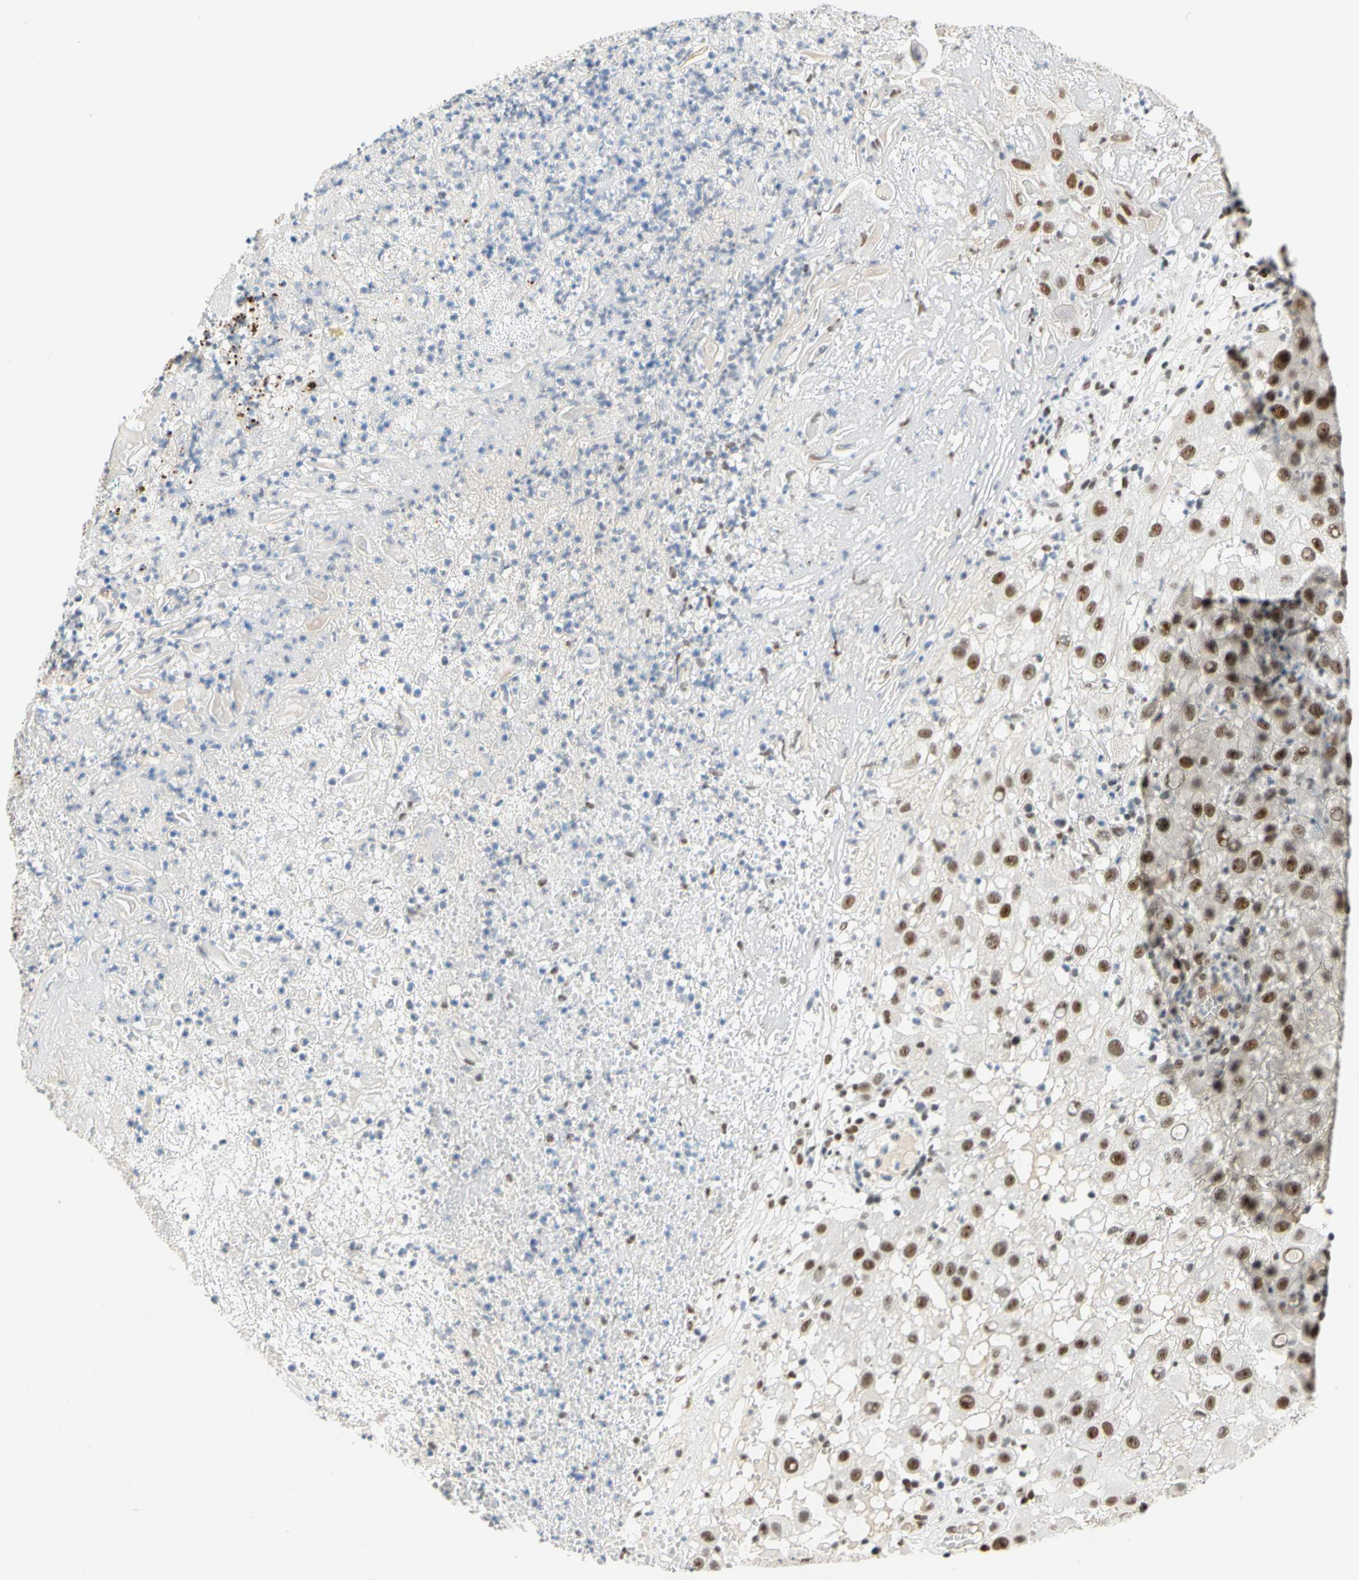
{"staining": {"intensity": "moderate", "quantity": ">75%", "location": "nuclear"}, "tissue": "melanoma", "cell_type": "Tumor cells", "image_type": "cancer", "snomed": [{"axis": "morphology", "description": "Malignant melanoma, NOS"}, {"axis": "topography", "description": "Skin"}], "caption": "Tumor cells exhibit medium levels of moderate nuclear expression in about >75% of cells in melanoma.", "gene": "ZSCAN16", "patient": {"sex": "female", "age": 81}}